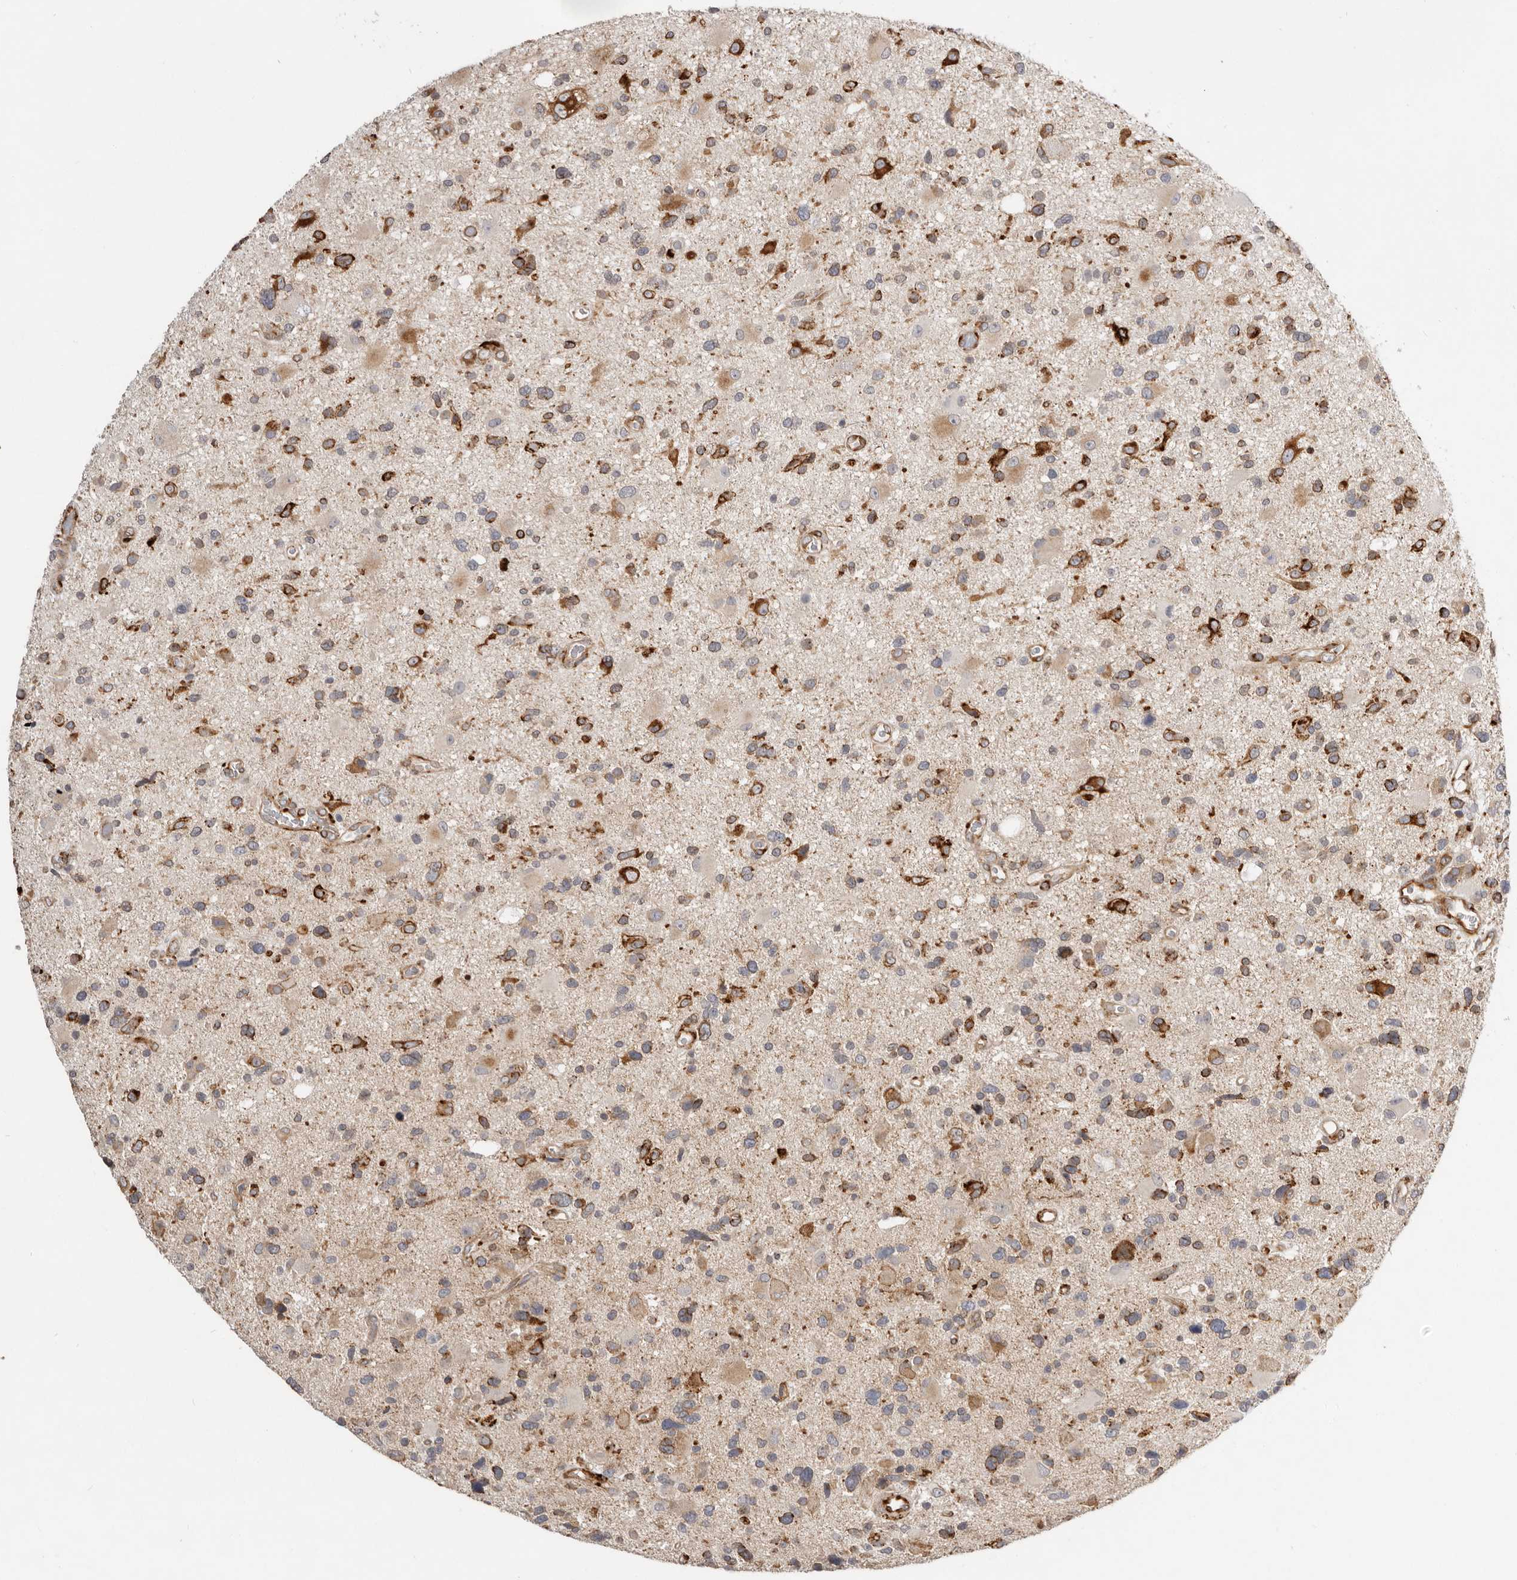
{"staining": {"intensity": "moderate", "quantity": "<25%", "location": "cytoplasmic/membranous"}, "tissue": "glioma", "cell_type": "Tumor cells", "image_type": "cancer", "snomed": [{"axis": "morphology", "description": "Glioma, malignant, High grade"}, {"axis": "topography", "description": "Brain"}], "caption": "Malignant high-grade glioma was stained to show a protein in brown. There is low levels of moderate cytoplasmic/membranous expression in about <25% of tumor cells. The protein is stained brown, and the nuclei are stained in blue (DAB (3,3'-diaminobenzidine) IHC with brightfield microscopy, high magnification).", "gene": "WDTC1", "patient": {"sex": "male", "age": 33}}